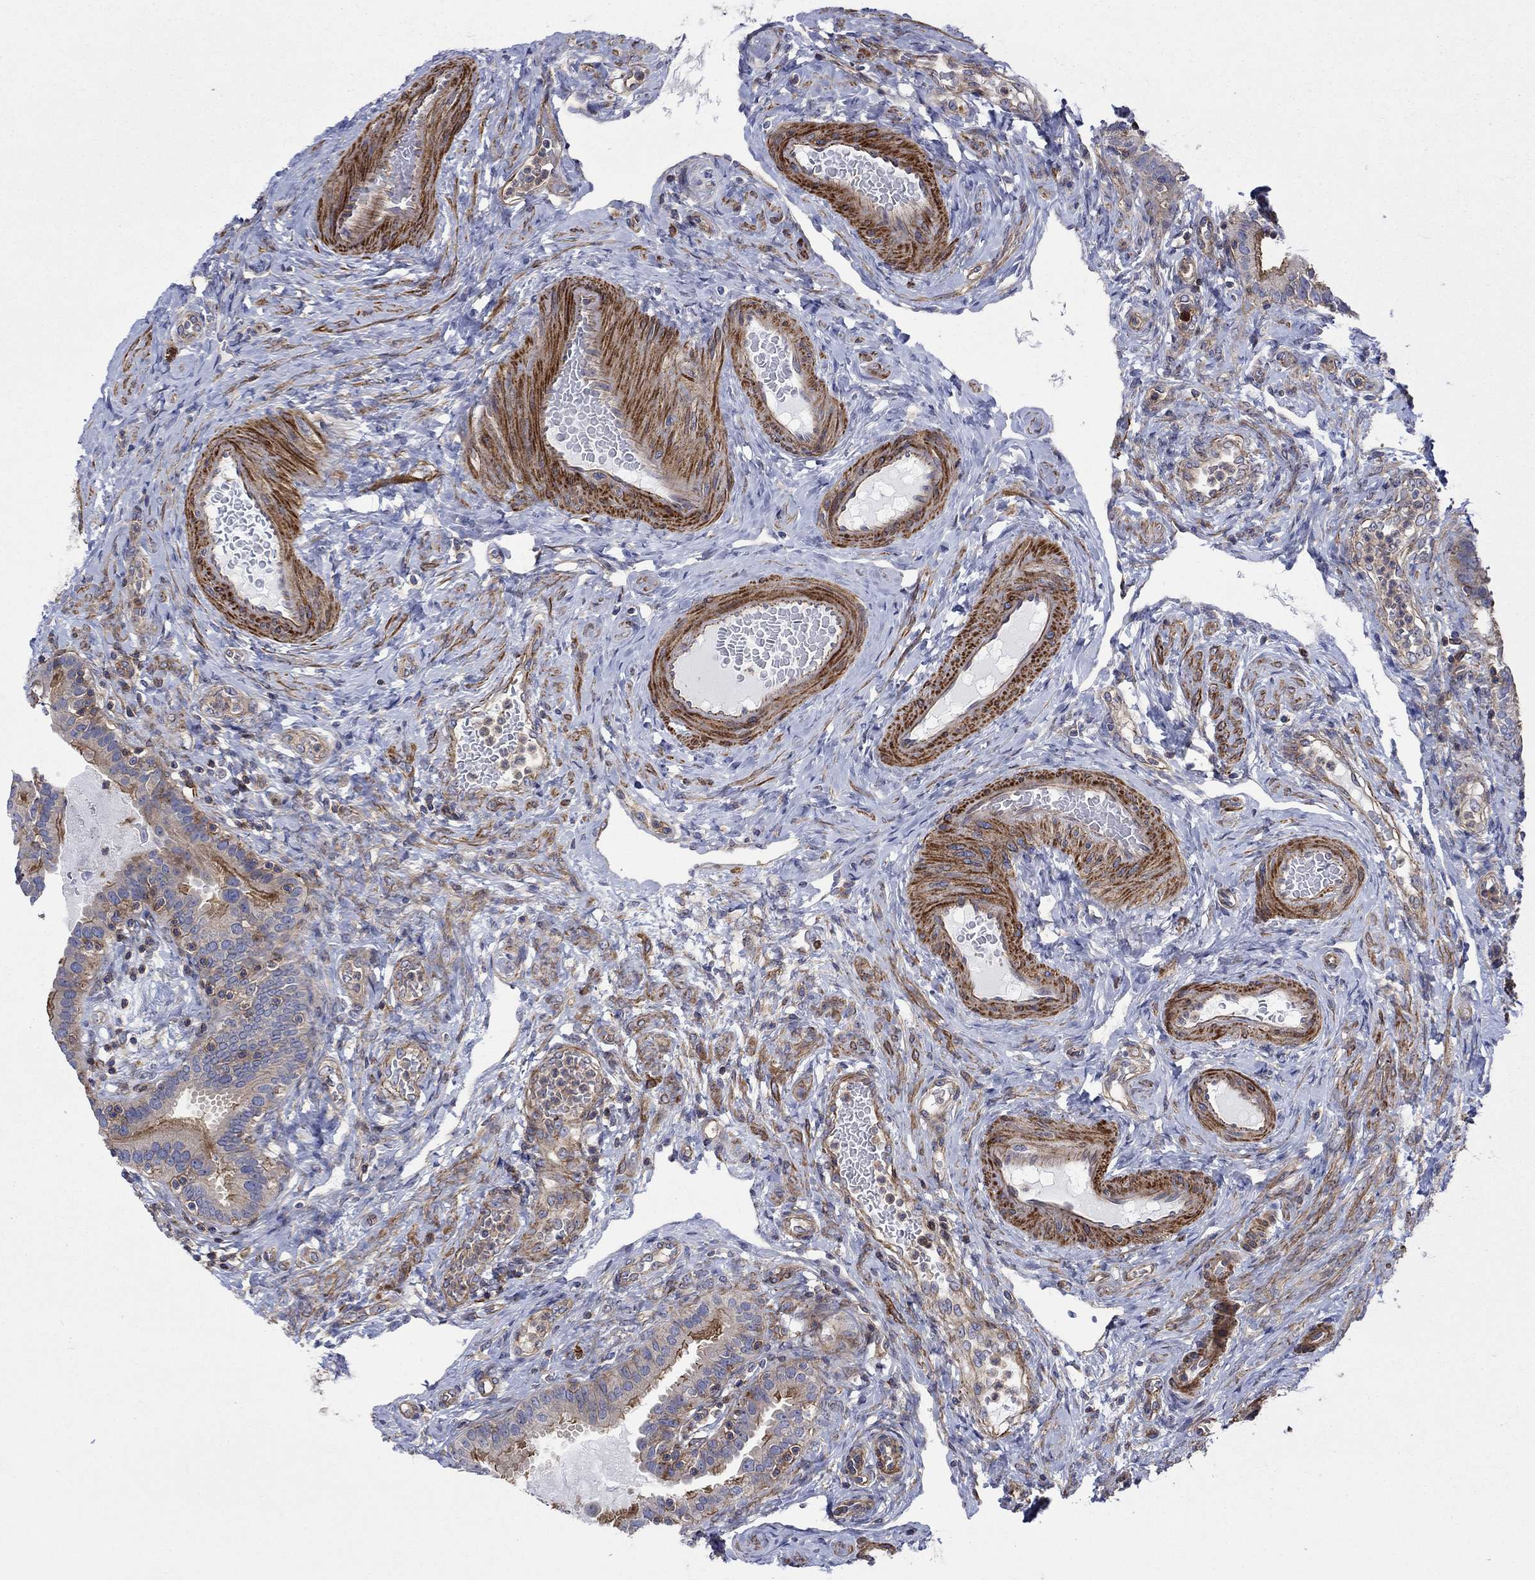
{"staining": {"intensity": "strong", "quantity": "<25%", "location": "cytoplasmic/membranous"}, "tissue": "fallopian tube", "cell_type": "Glandular cells", "image_type": "normal", "snomed": [{"axis": "morphology", "description": "Normal tissue, NOS"}, {"axis": "topography", "description": "Fallopian tube"}, {"axis": "topography", "description": "Ovary"}], "caption": "This is a micrograph of immunohistochemistry staining of benign fallopian tube, which shows strong positivity in the cytoplasmic/membranous of glandular cells.", "gene": "PAG1", "patient": {"sex": "female", "age": 41}}